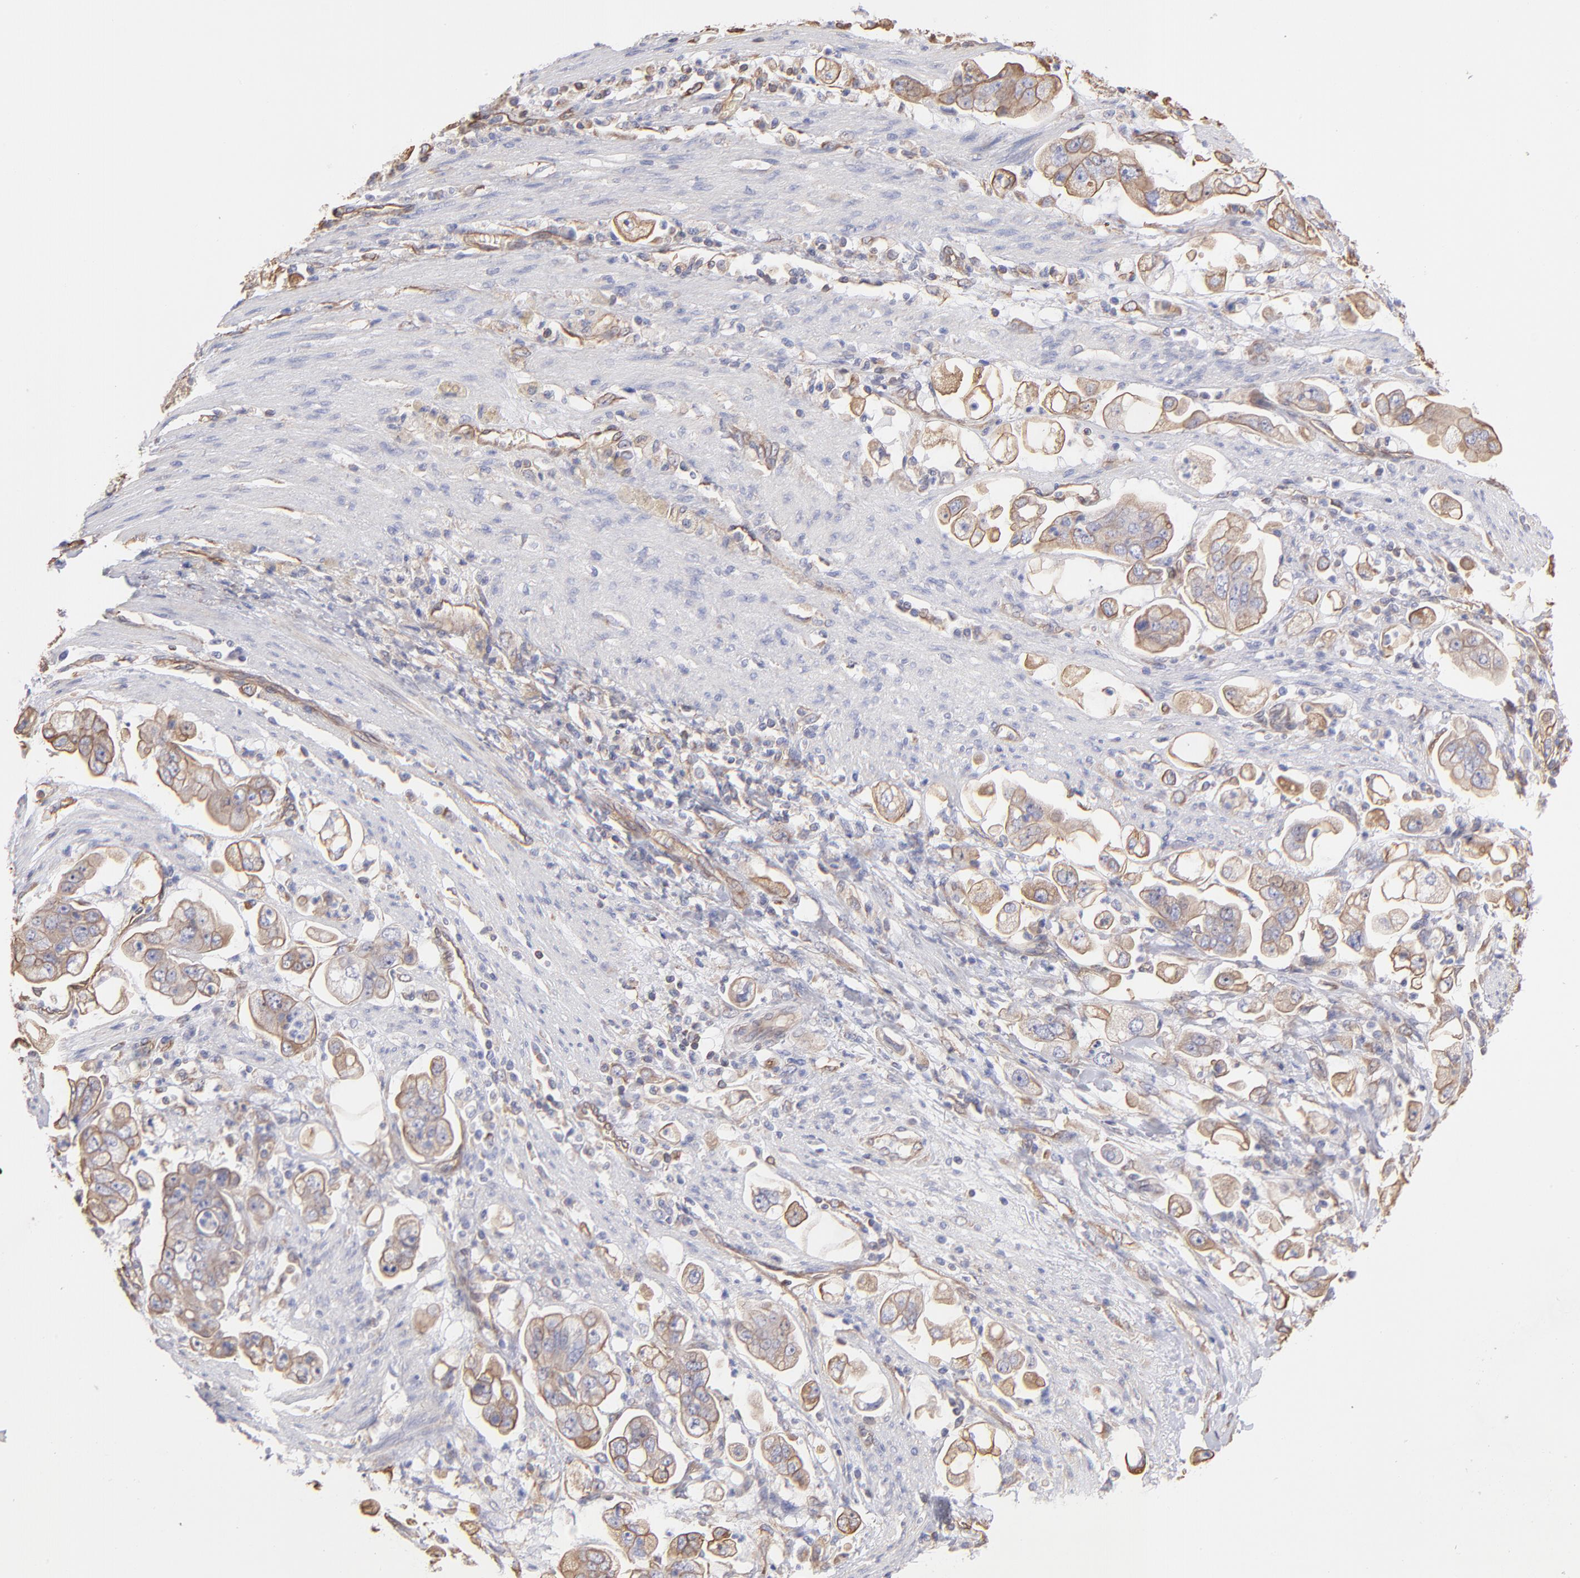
{"staining": {"intensity": "moderate", "quantity": ">75%", "location": "cytoplasmic/membranous"}, "tissue": "stomach cancer", "cell_type": "Tumor cells", "image_type": "cancer", "snomed": [{"axis": "morphology", "description": "Adenocarcinoma, NOS"}, {"axis": "topography", "description": "Stomach"}], "caption": "Stomach adenocarcinoma stained for a protein exhibits moderate cytoplasmic/membranous positivity in tumor cells.", "gene": "PLEC", "patient": {"sex": "male", "age": 62}}